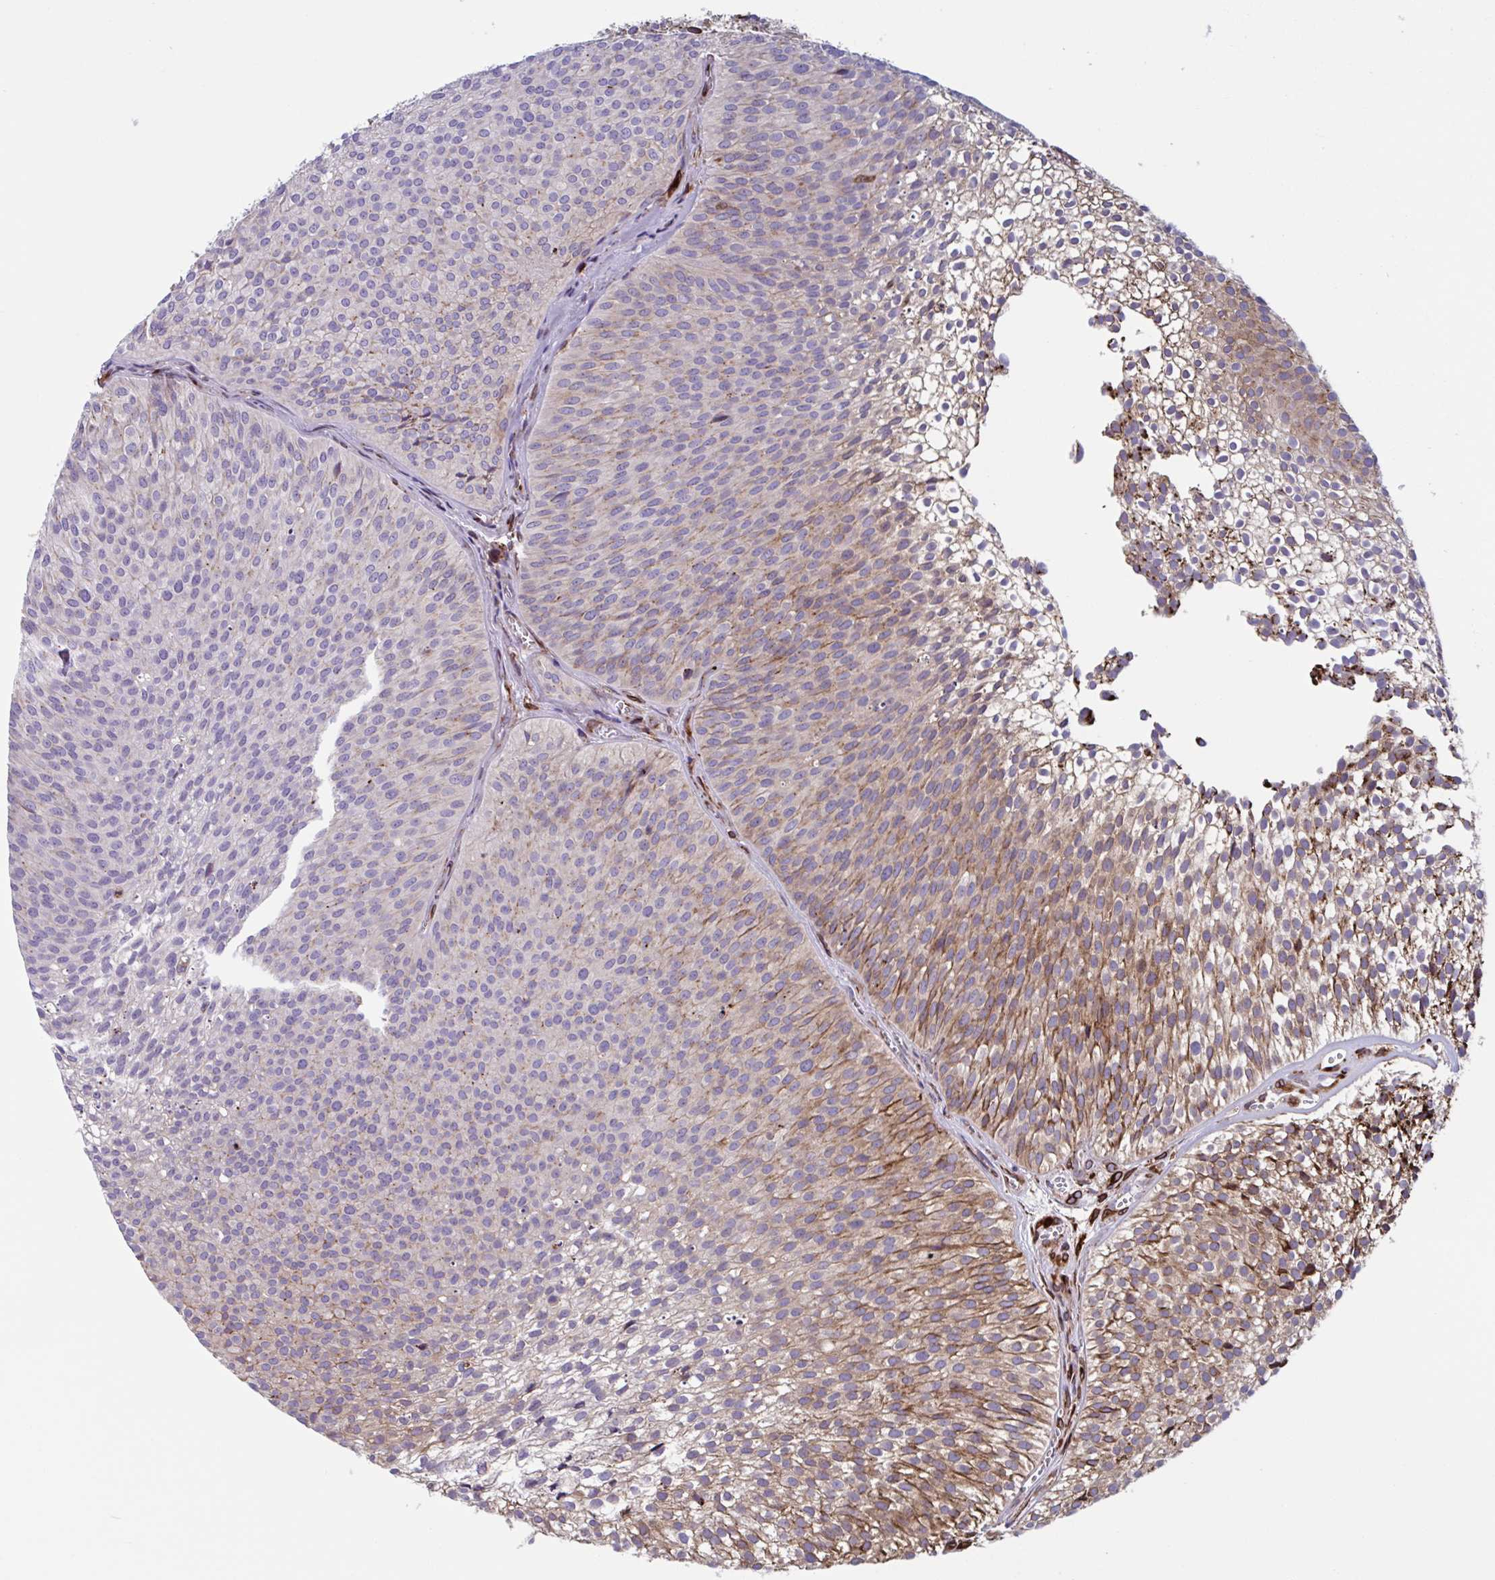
{"staining": {"intensity": "moderate", "quantity": "25%-75%", "location": "cytoplasmic/membranous"}, "tissue": "urothelial cancer", "cell_type": "Tumor cells", "image_type": "cancer", "snomed": [{"axis": "morphology", "description": "Urothelial carcinoma, Low grade"}, {"axis": "topography", "description": "Urinary bladder"}], "caption": "Immunohistochemical staining of urothelial carcinoma (low-grade) demonstrates medium levels of moderate cytoplasmic/membranous protein staining in about 25%-75% of tumor cells.", "gene": "RFK", "patient": {"sex": "male", "age": 91}}